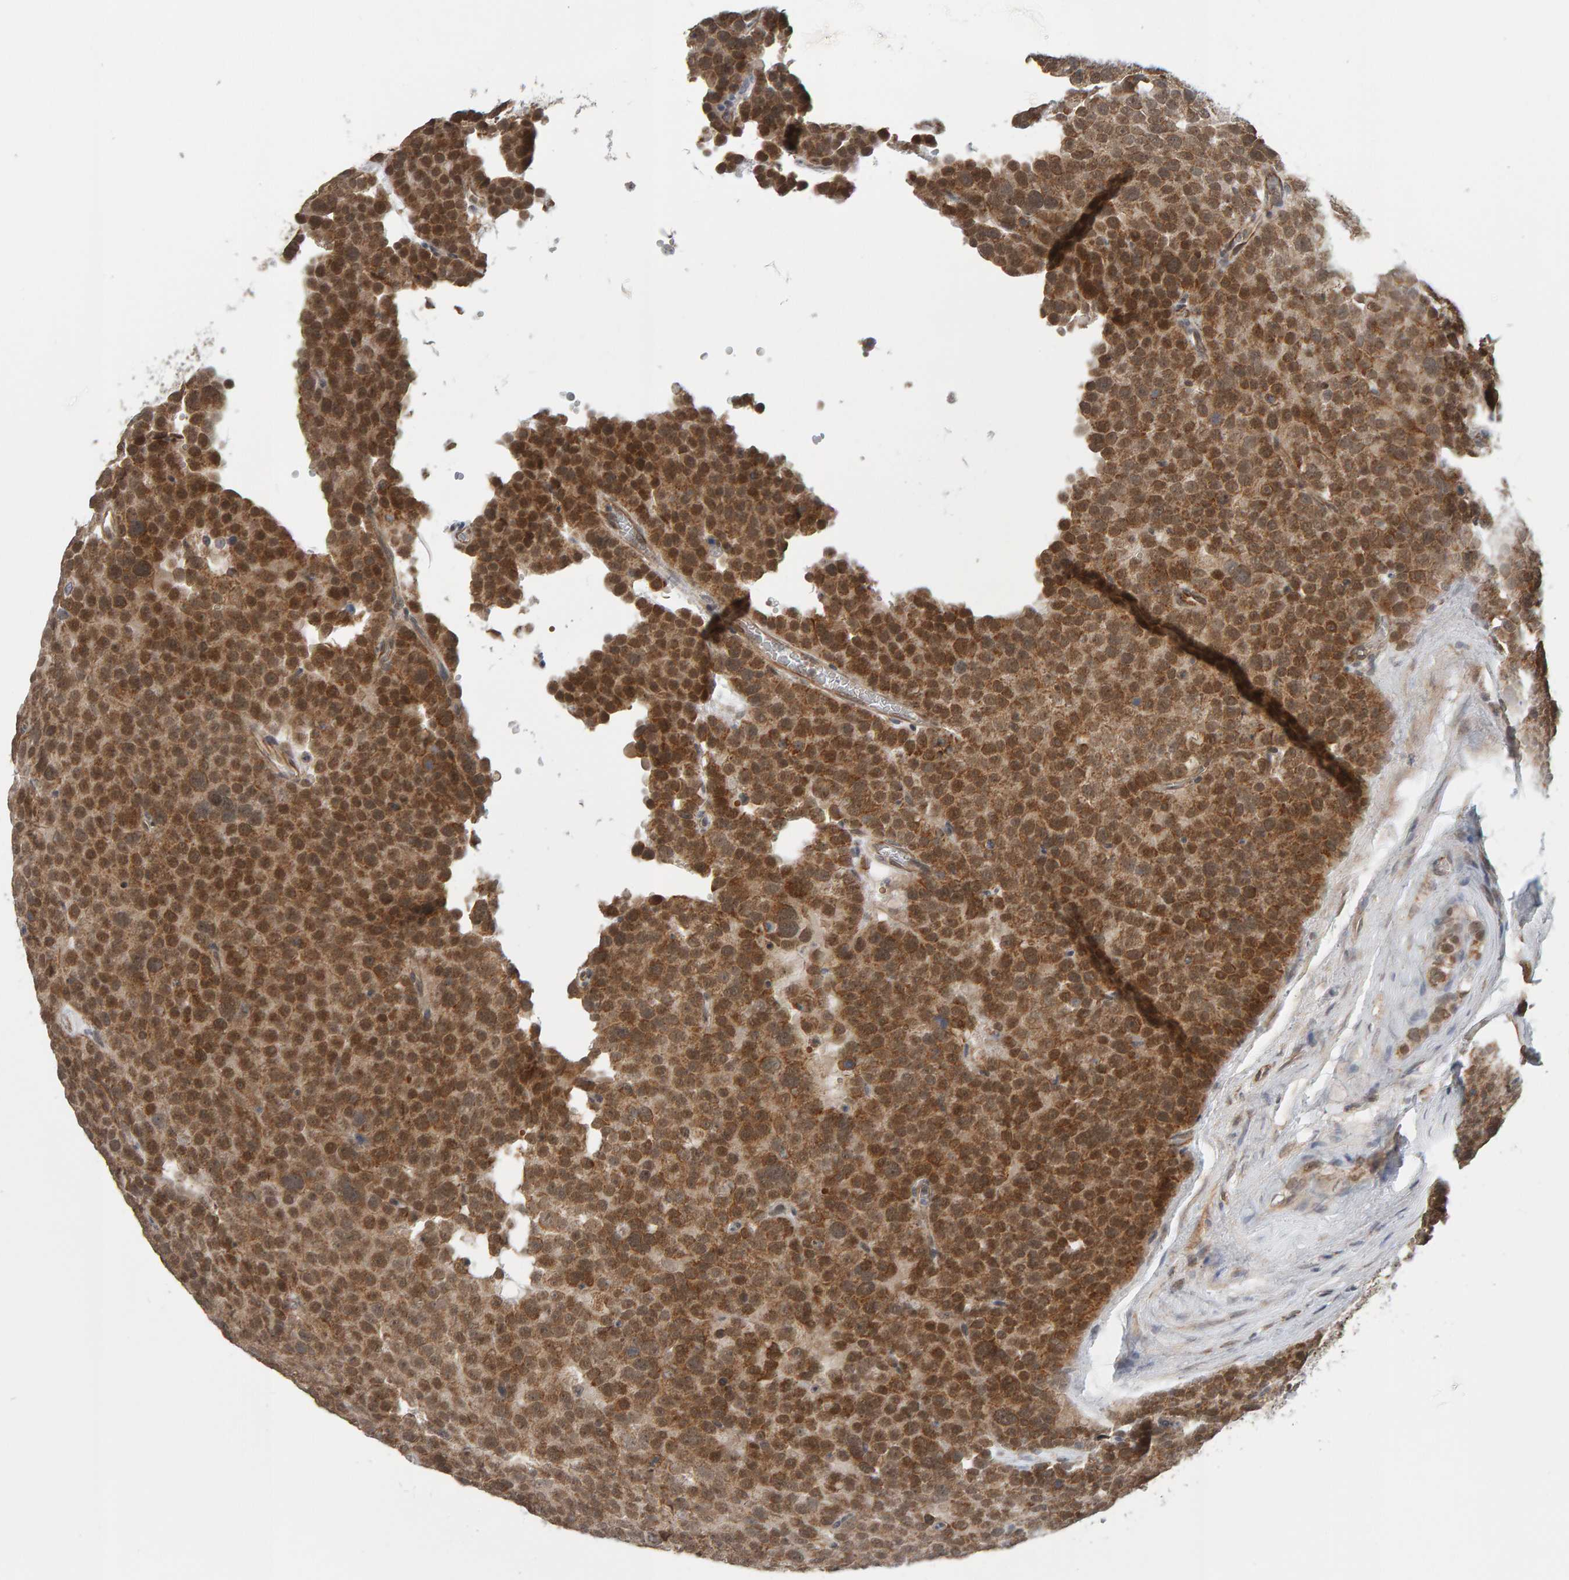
{"staining": {"intensity": "moderate", "quantity": ">75%", "location": "cytoplasmic/membranous,nuclear"}, "tissue": "testis cancer", "cell_type": "Tumor cells", "image_type": "cancer", "snomed": [{"axis": "morphology", "description": "Seminoma, NOS"}, {"axis": "topography", "description": "Testis"}], "caption": "Seminoma (testis) stained with IHC exhibits moderate cytoplasmic/membranous and nuclear positivity in approximately >75% of tumor cells.", "gene": "DAP3", "patient": {"sex": "male", "age": 71}}